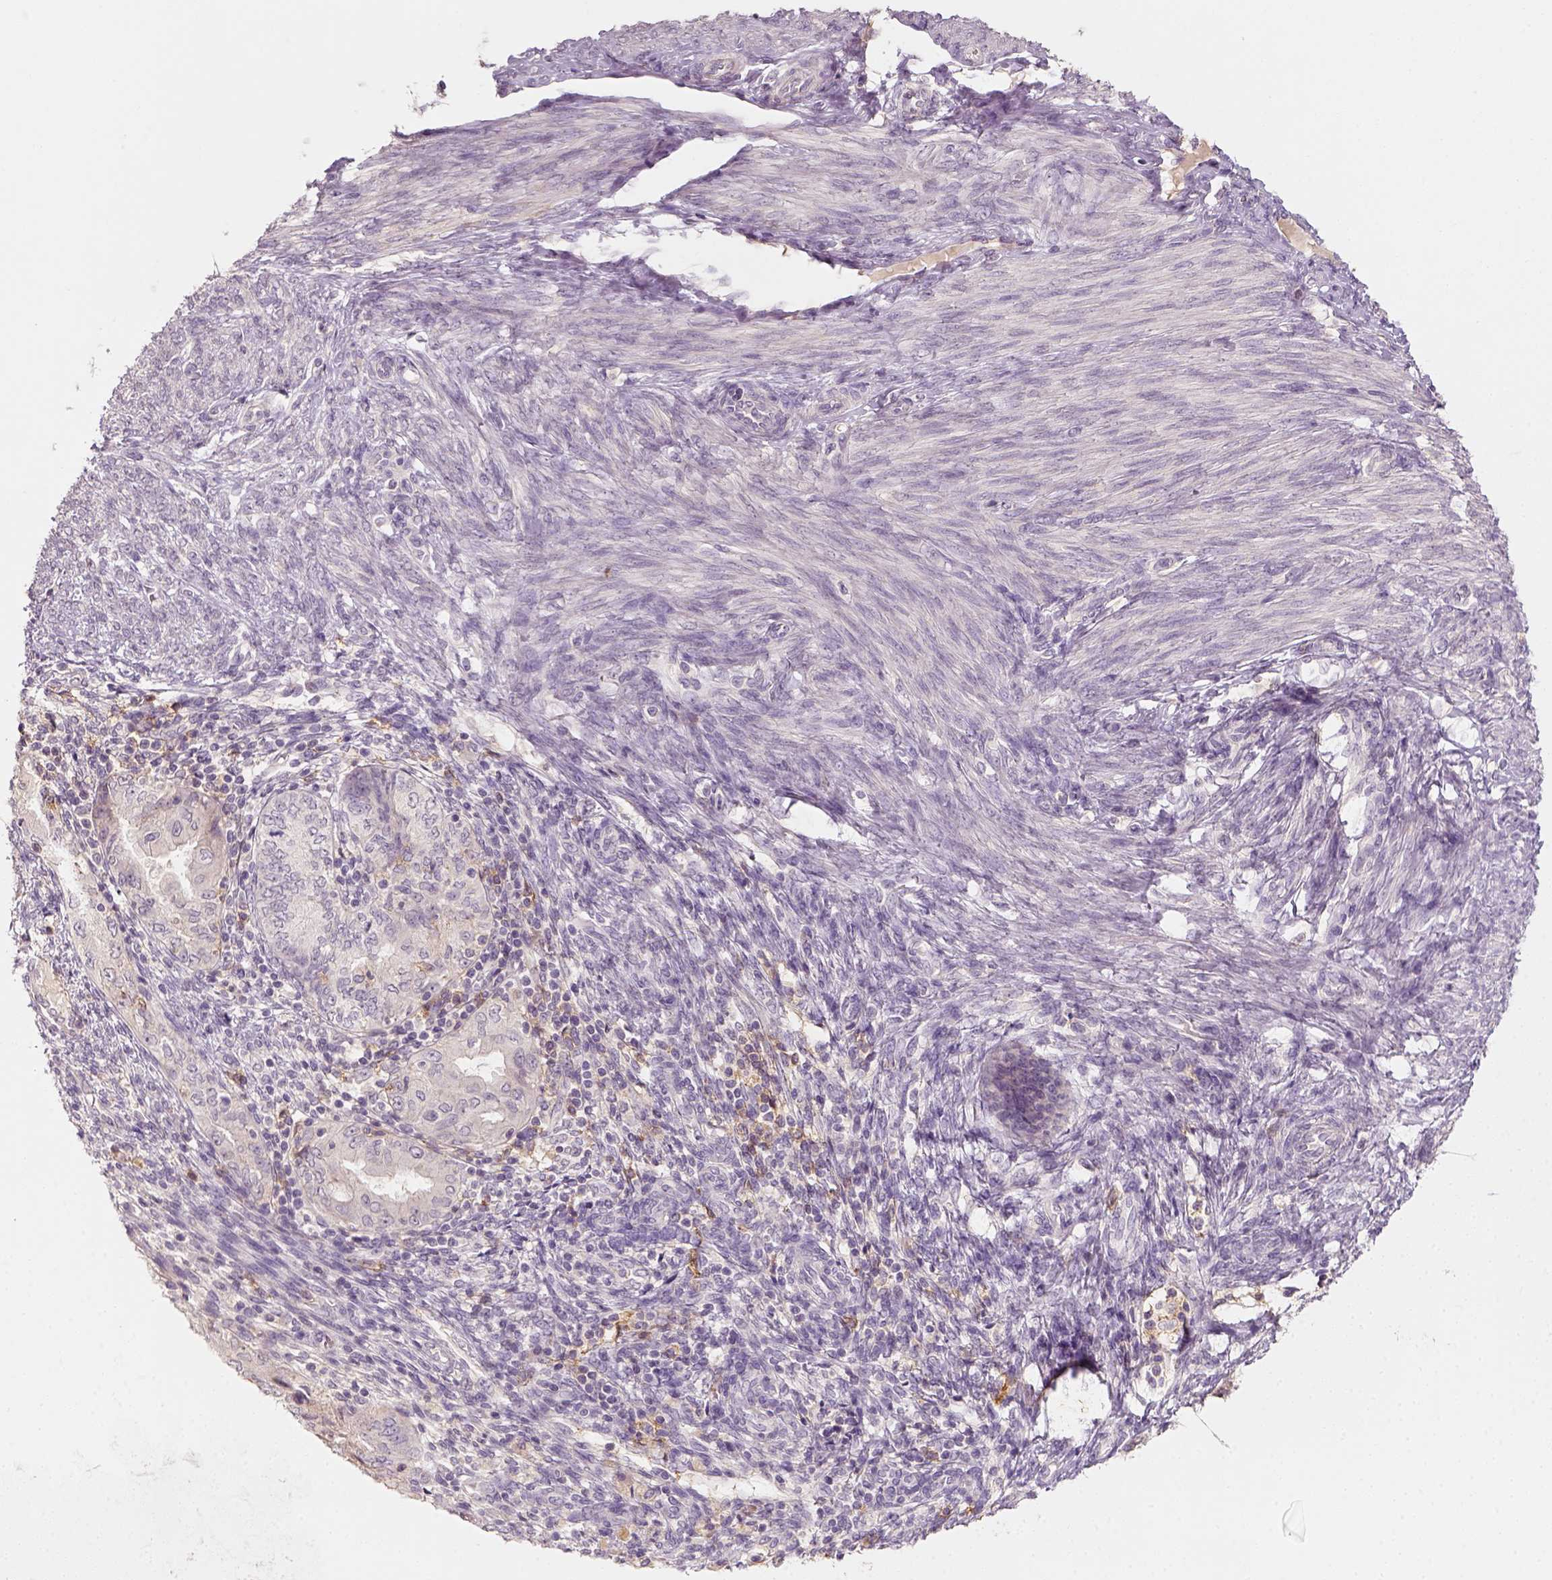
{"staining": {"intensity": "negative", "quantity": "none", "location": "none"}, "tissue": "endometrial cancer", "cell_type": "Tumor cells", "image_type": "cancer", "snomed": [{"axis": "morphology", "description": "Adenocarcinoma, NOS"}, {"axis": "topography", "description": "Endometrium"}], "caption": "Tumor cells are negative for protein expression in human endometrial cancer (adenocarcinoma).", "gene": "AQP9", "patient": {"sex": "female", "age": 68}}